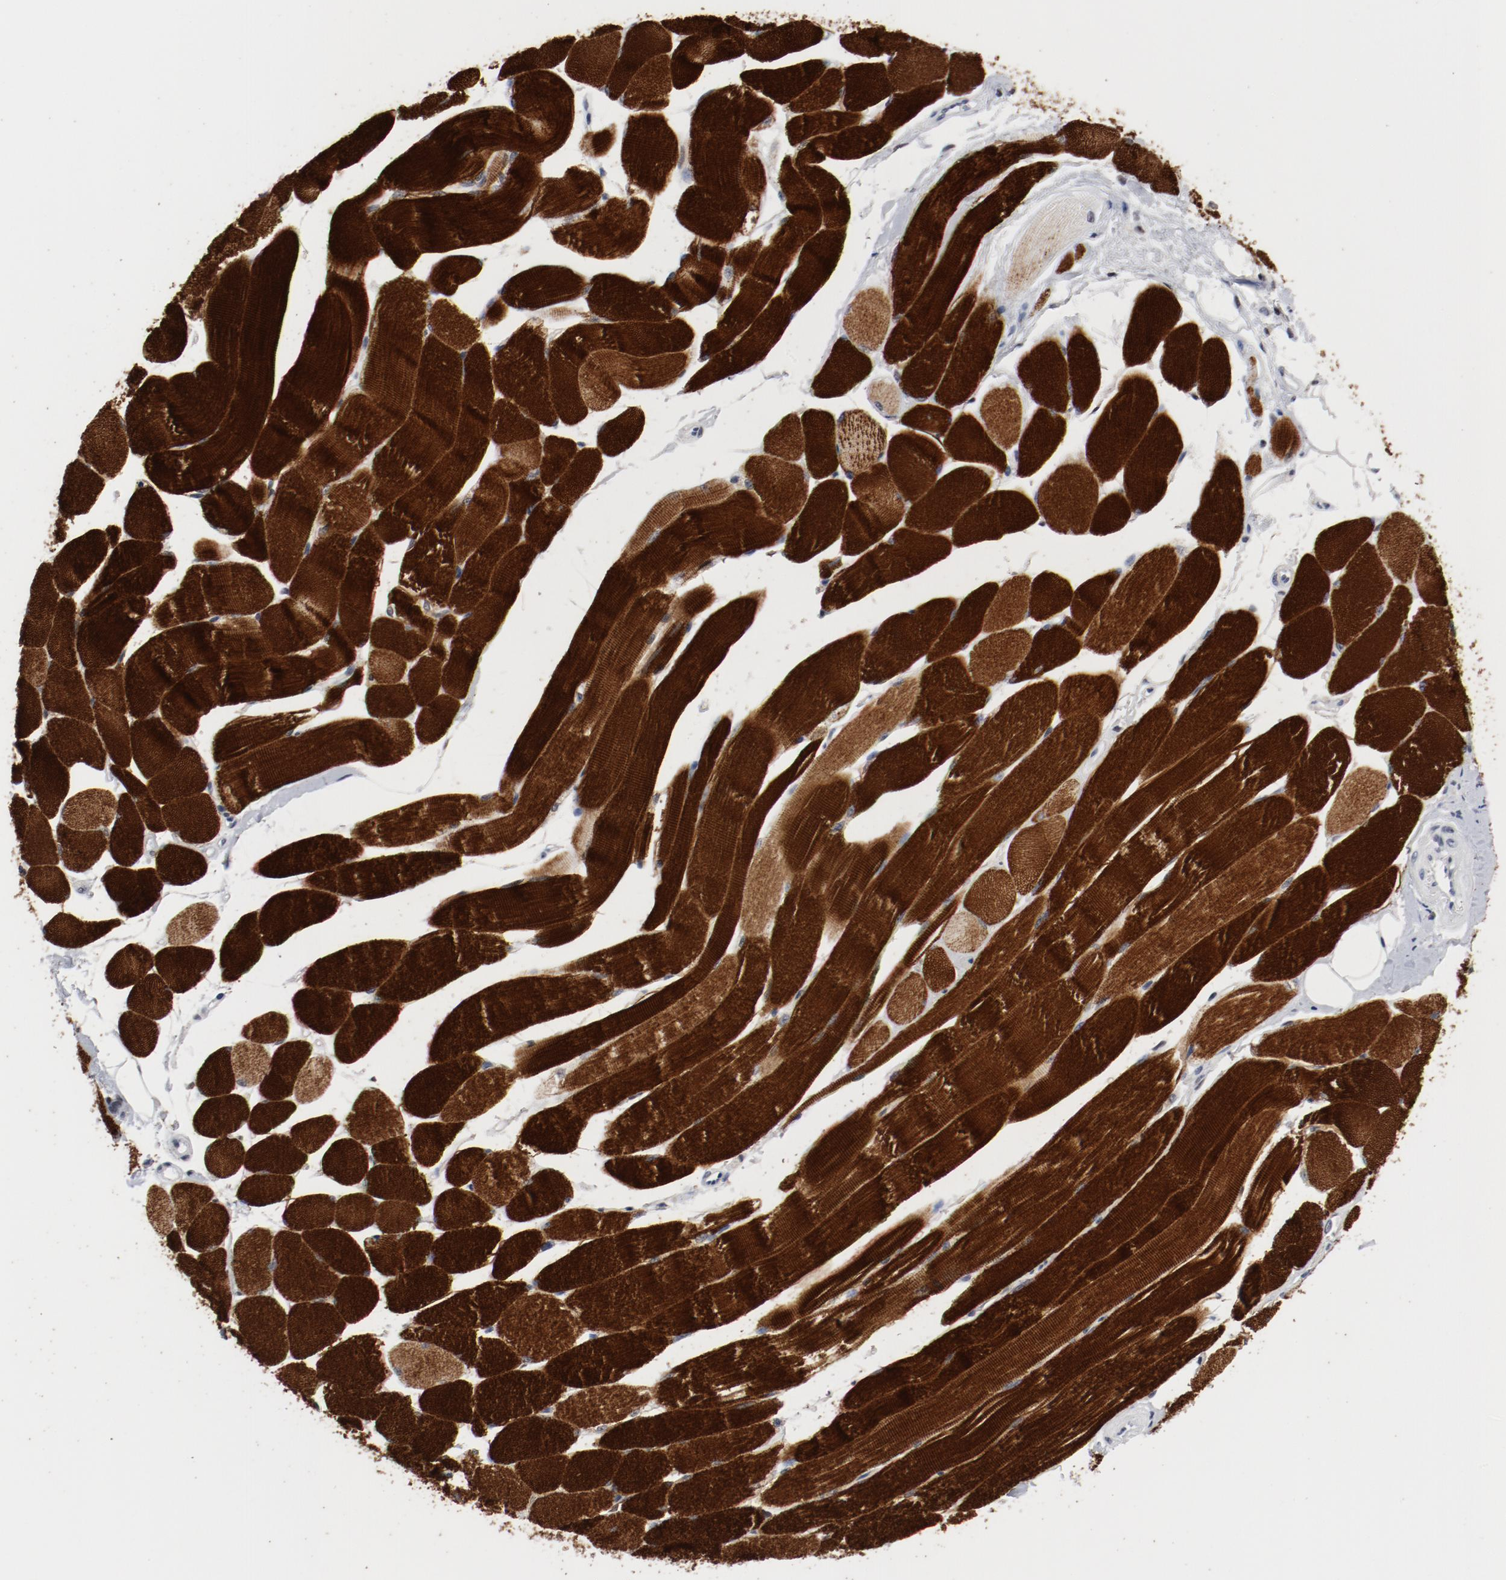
{"staining": {"intensity": "strong", "quantity": ">75%", "location": "cytoplasmic/membranous"}, "tissue": "skeletal muscle", "cell_type": "Myocytes", "image_type": "normal", "snomed": [{"axis": "morphology", "description": "Normal tissue, NOS"}, {"axis": "topography", "description": "Skeletal muscle"}, {"axis": "topography", "description": "Peripheral nerve tissue"}], "caption": "Human skeletal muscle stained for a protein (brown) exhibits strong cytoplasmic/membranous positive staining in about >75% of myocytes.", "gene": "ARNT", "patient": {"sex": "female", "age": 84}}